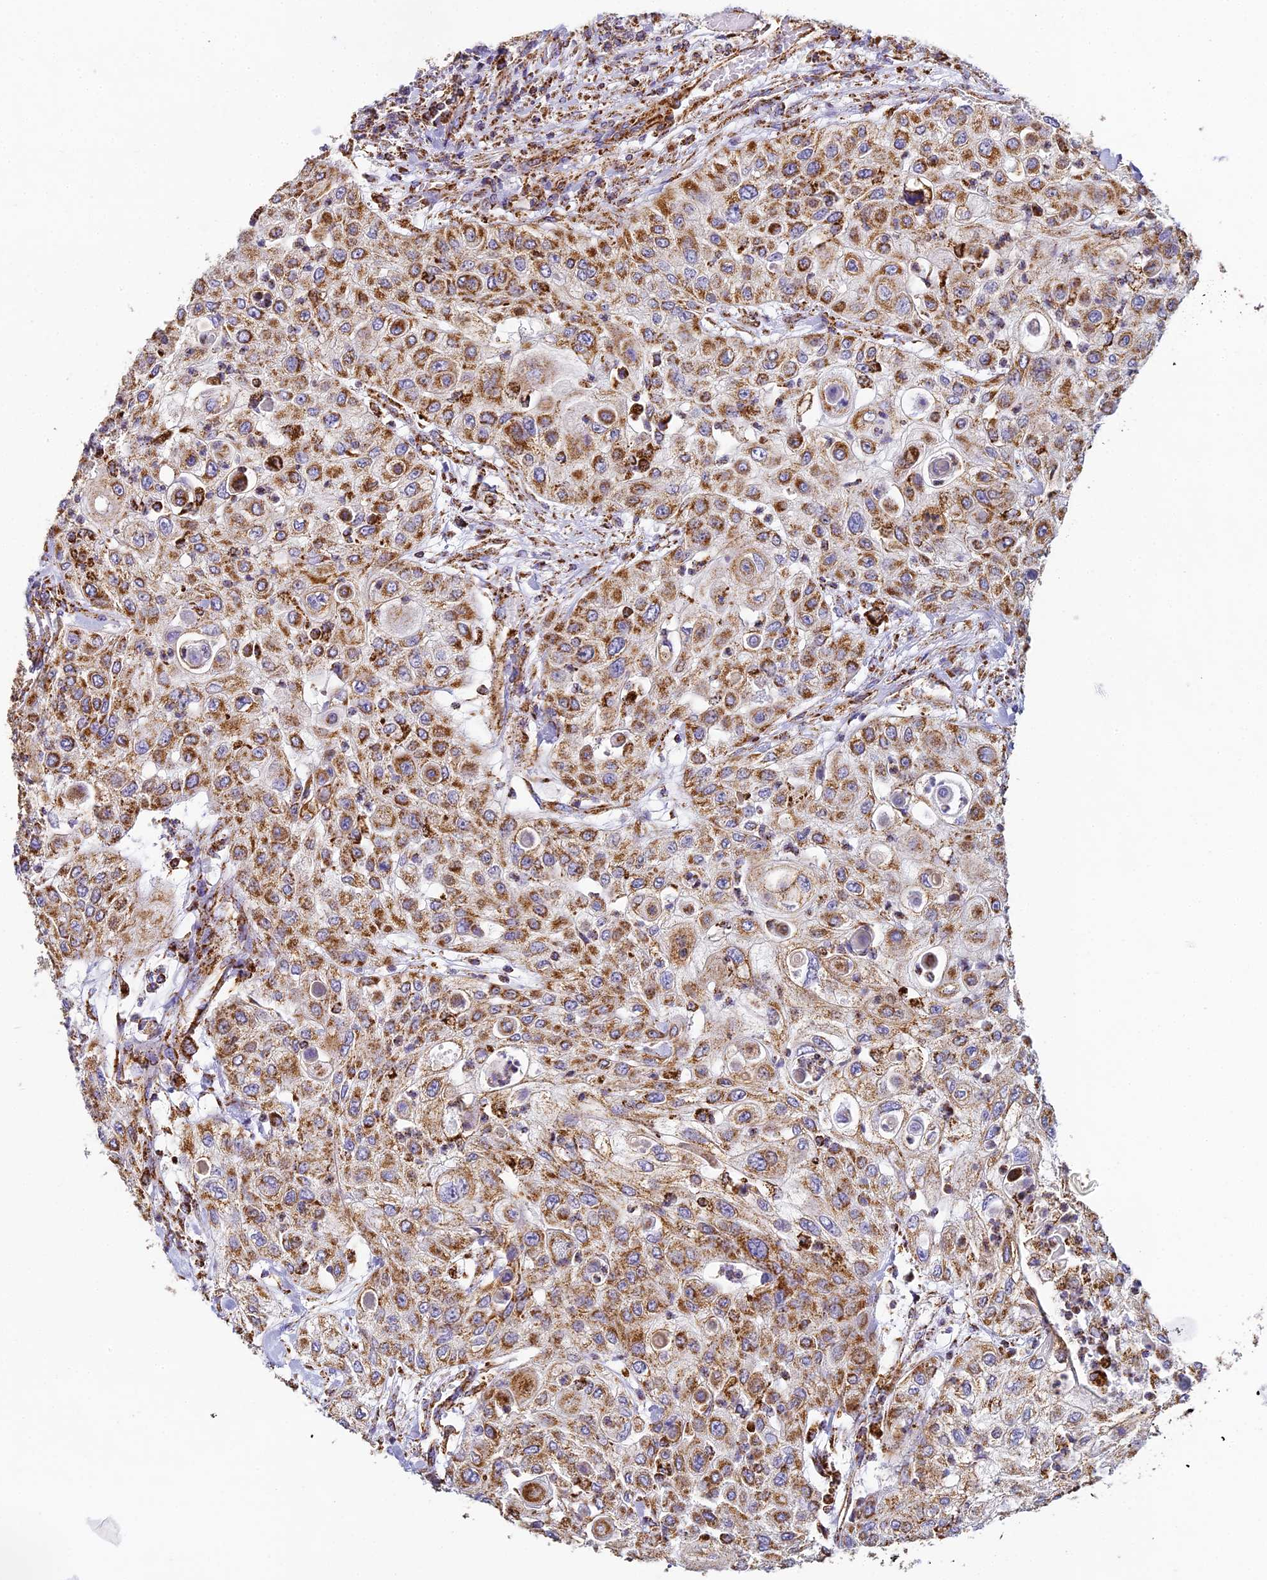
{"staining": {"intensity": "moderate", "quantity": ">75%", "location": "cytoplasmic/membranous"}, "tissue": "urothelial cancer", "cell_type": "Tumor cells", "image_type": "cancer", "snomed": [{"axis": "morphology", "description": "Urothelial carcinoma, High grade"}, {"axis": "topography", "description": "Urinary bladder"}], "caption": "This histopathology image exhibits urothelial cancer stained with immunohistochemistry (IHC) to label a protein in brown. The cytoplasmic/membranous of tumor cells show moderate positivity for the protein. Nuclei are counter-stained blue.", "gene": "STK17A", "patient": {"sex": "female", "age": 79}}